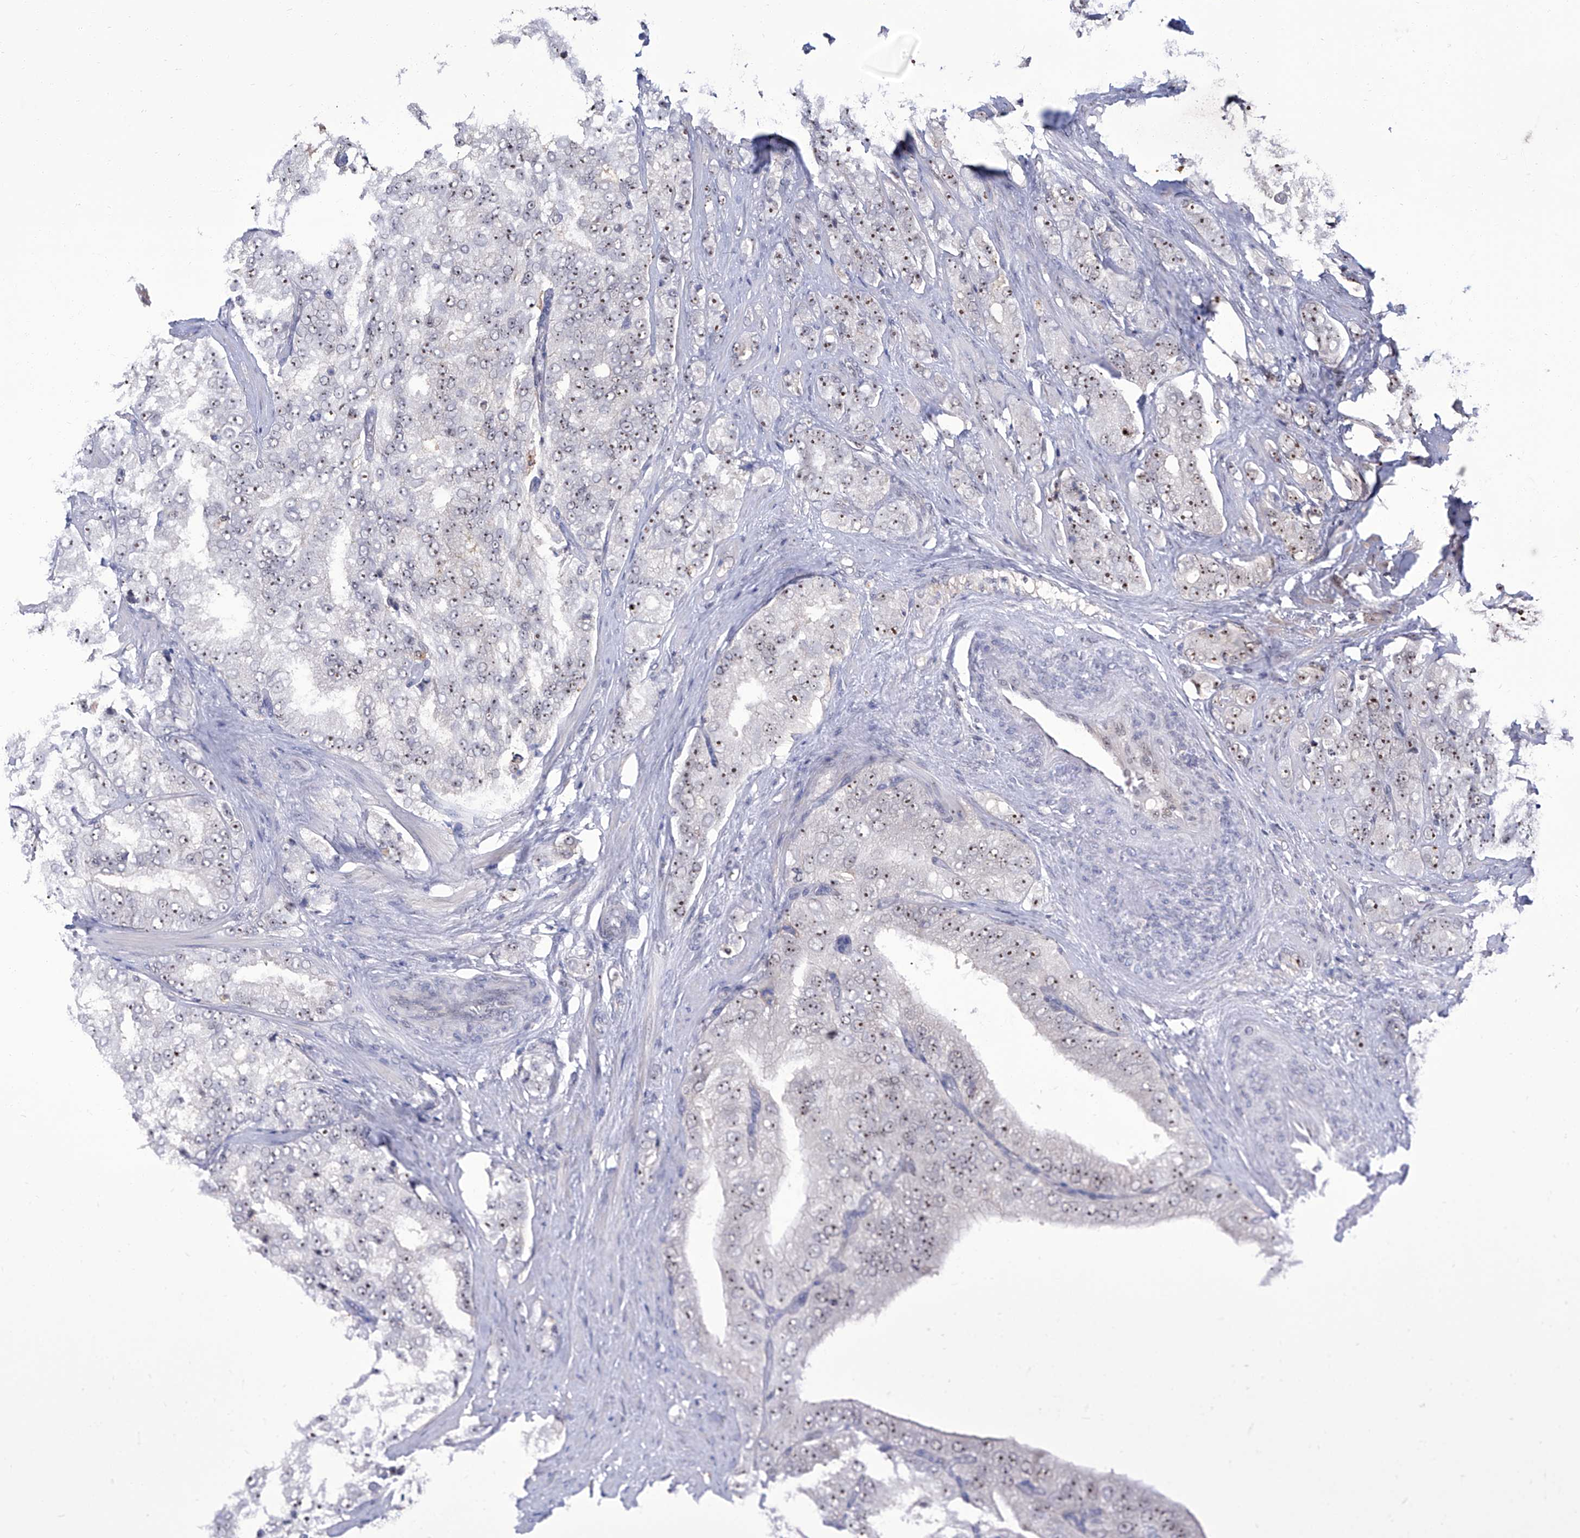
{"staining": {"intensity": "weak", "quantity": "25%-75%", "location": "nuclear"}, "tissue": "prostate cancer", "cell_type": "Tumor cells", "image_type": "cancer", "snomed": [{"axis": "morphology", "description": "Adenocarcinoma, High grade"}, {"axis": "topography", "description": "Prostate"}], "caption": "This image shows immunohistochemistry (IHC) staining of prostate adenocarcinoma (high-grade), with low weak nuclear expression in approximately 25%-75% of tumor cells.", "gene": "CMTR1", "patient": {"sex": "male", "age": 58}}